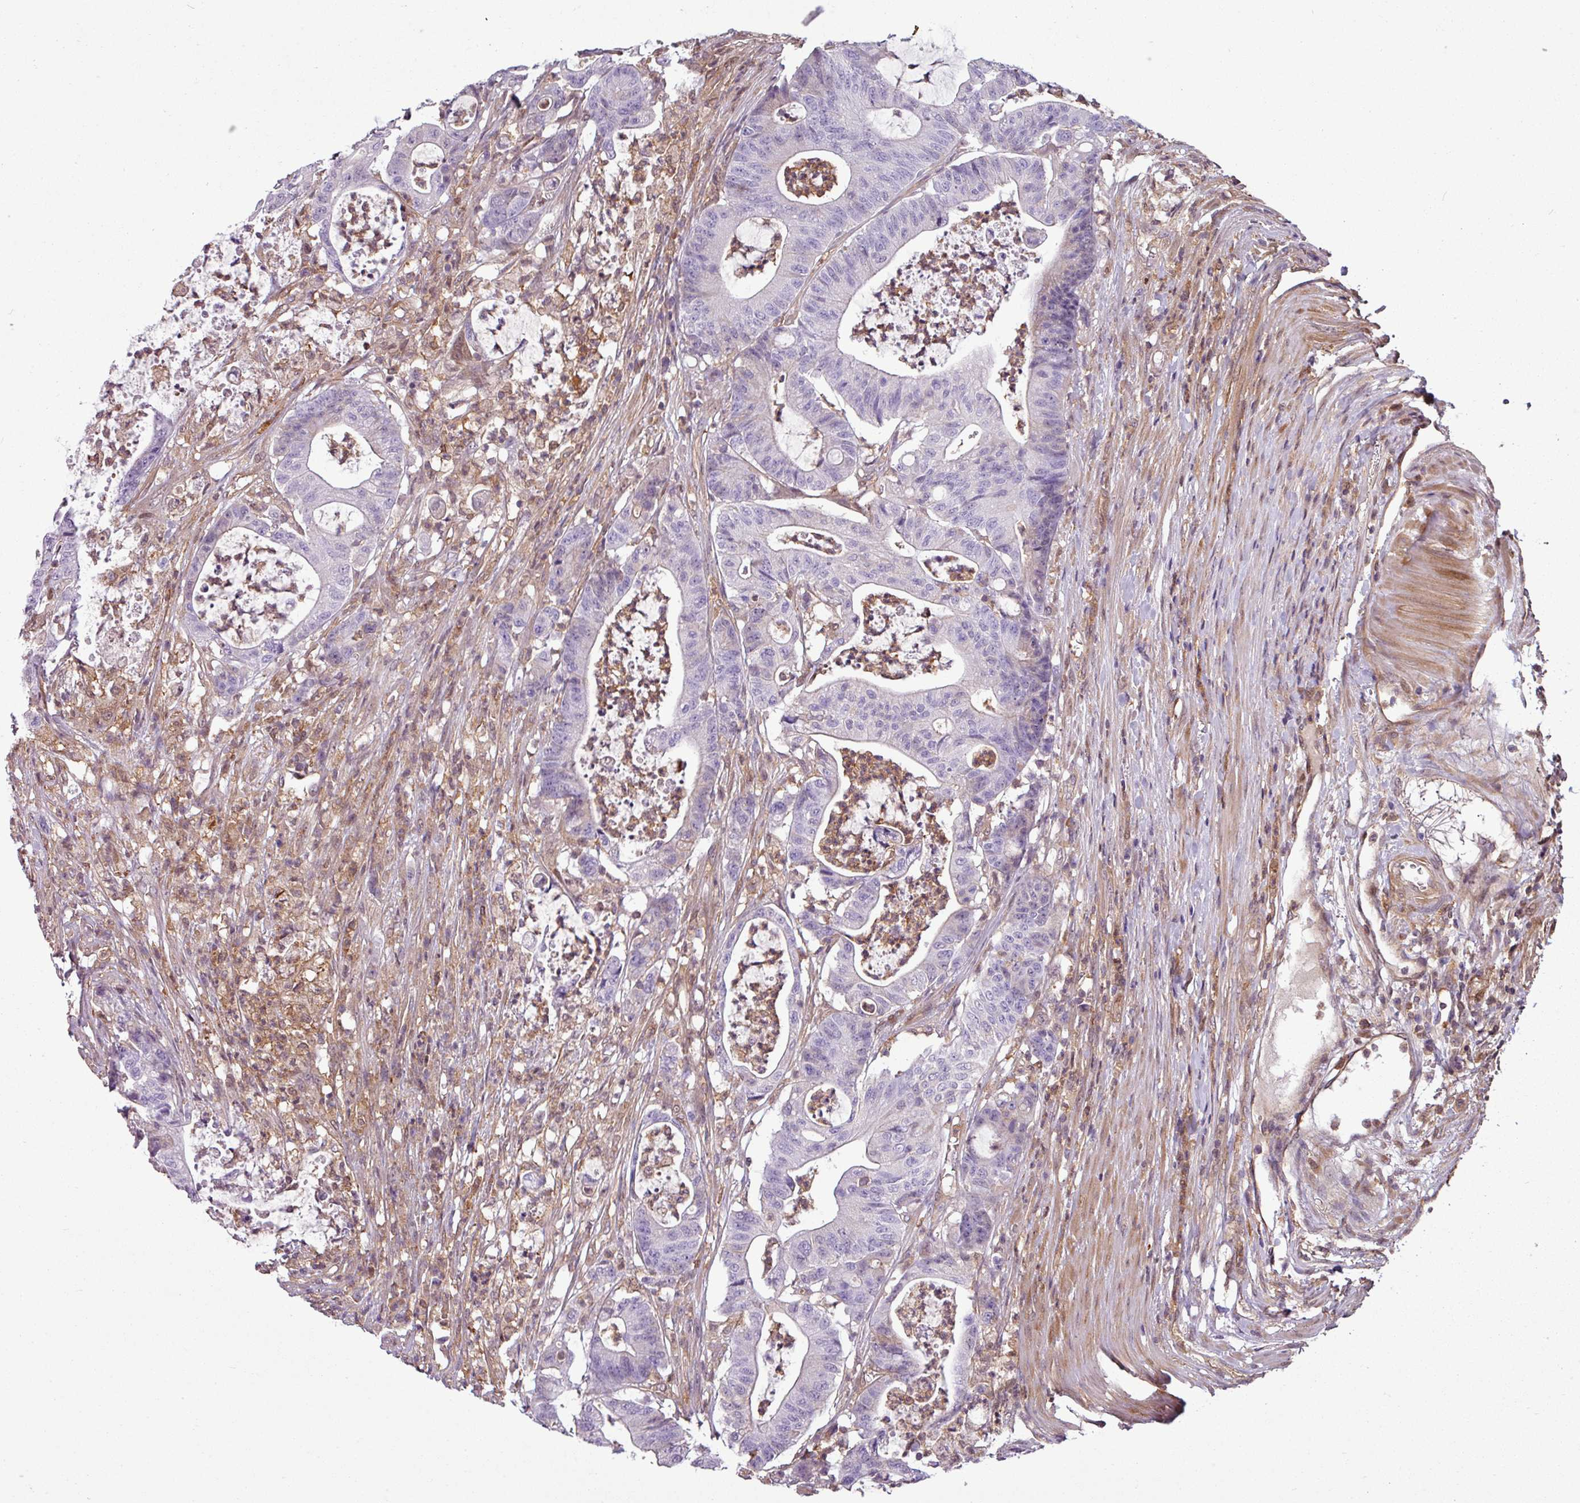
{"staining": {"intensity": "negative", "quantity": "none", "location": "none"}, "tissue": "colorectal cancer", "cell_type": "Tumor cells", "image_type": "cancer", "snomed": [{"axis": "morphology", "description": "Adenocarcinoma, NOS"}, {"axis": "topography", "description": "Colon"}], "caption": "This is a image of immunohistochemistry staining of adenocarcinoma (colorectal), which shows no expression in tumor cells.", "gene": "SH3BGRL", "patient": {"sex": "female", "age": 84}}